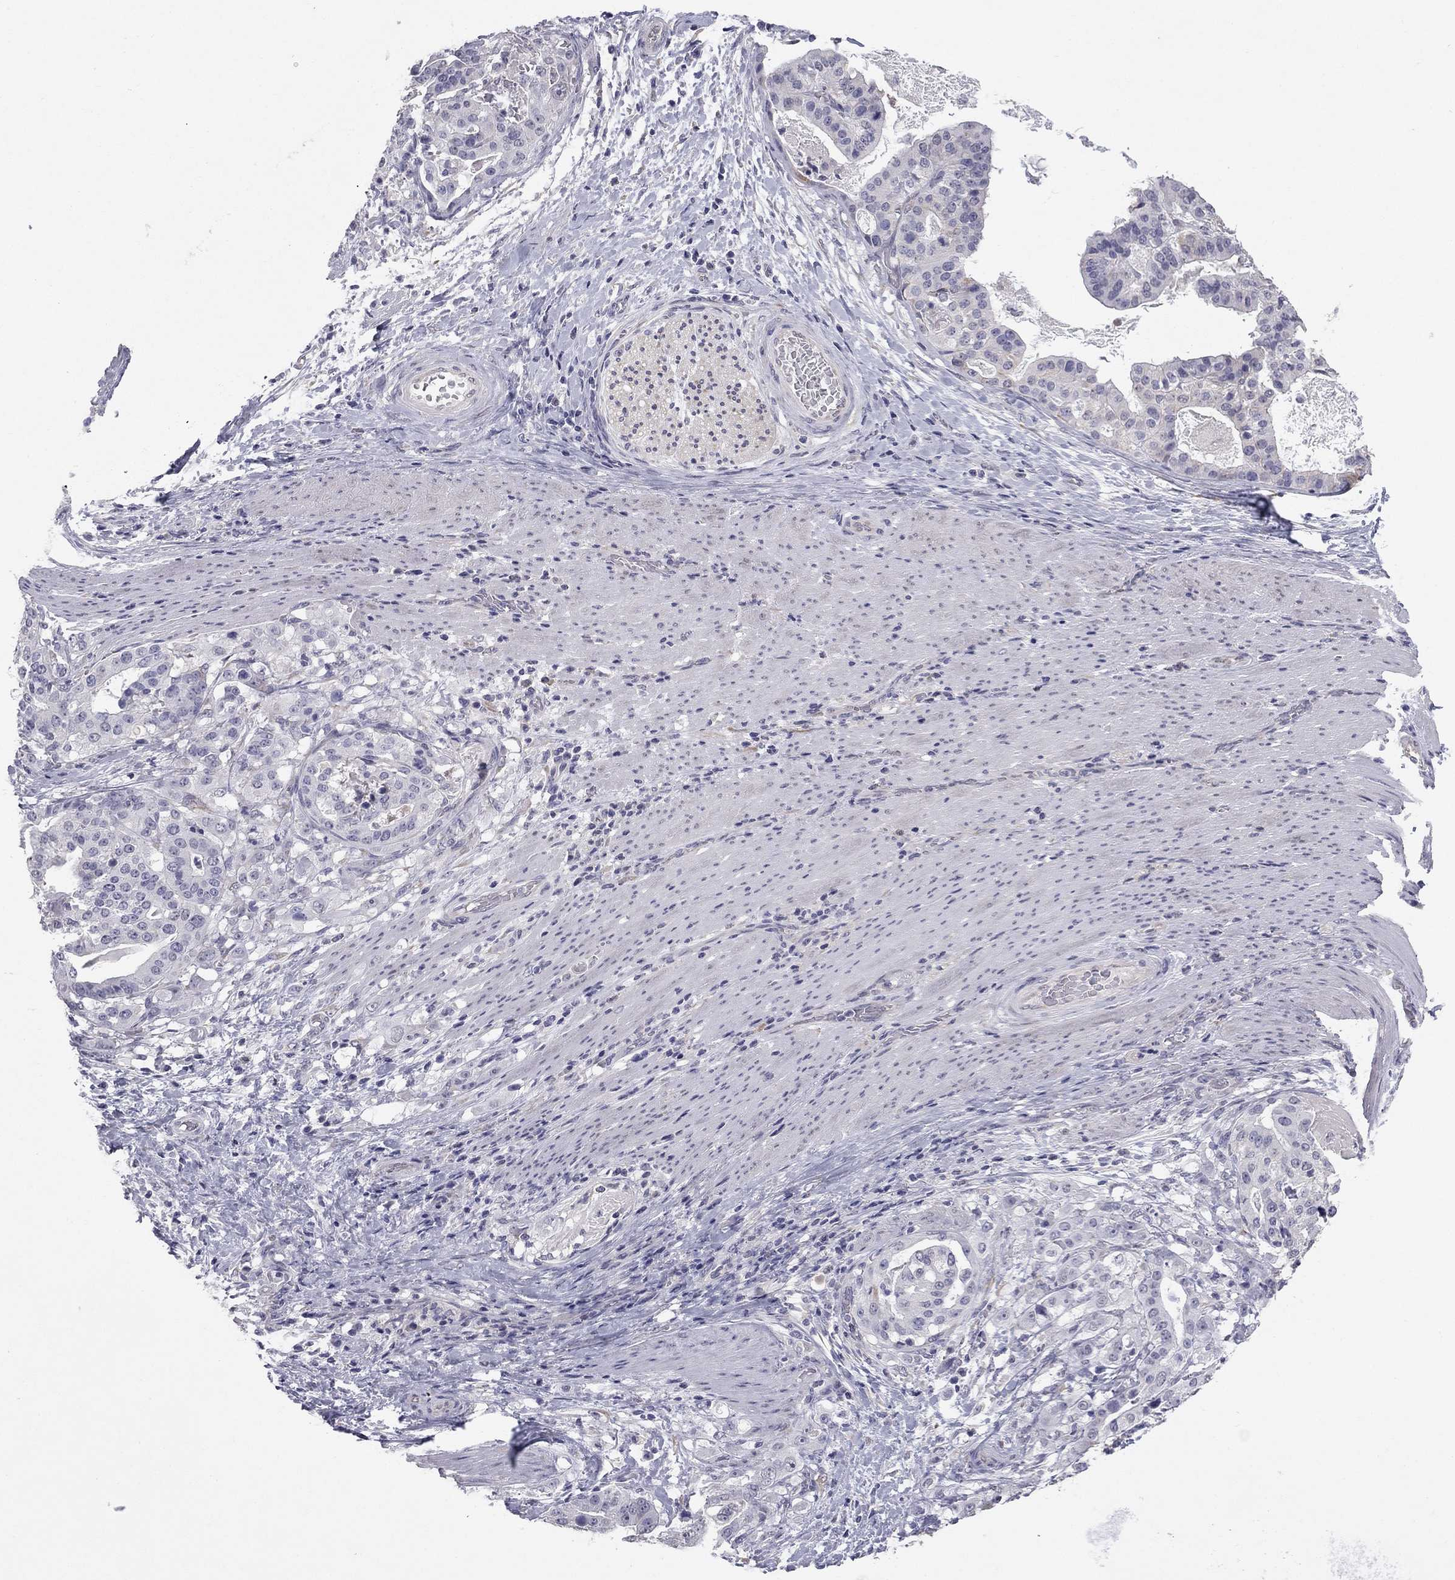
{"staining": {"intensity": "negative", "quantity": "none", "location": "none"}, "tissue": "stomach cancer", "cell_type": "Tumor cells", "image_type": "cancer", "snomed": [{"axis": "morphology", "description": "Adenocarcinoma, NOS"}, {"axis": "topography", "description": "Stomach"}], "caption": "IHC image of human adenocarcinoma (stomach) stained for a protein (brown), which shows no expression in tumor cells. (Brightfield microscopy of DAB (3,3'-diaminobenzidine) IHC at high magnification).", "gene": "PRRT2", "patient": {"sex": "male", "age": 48}}